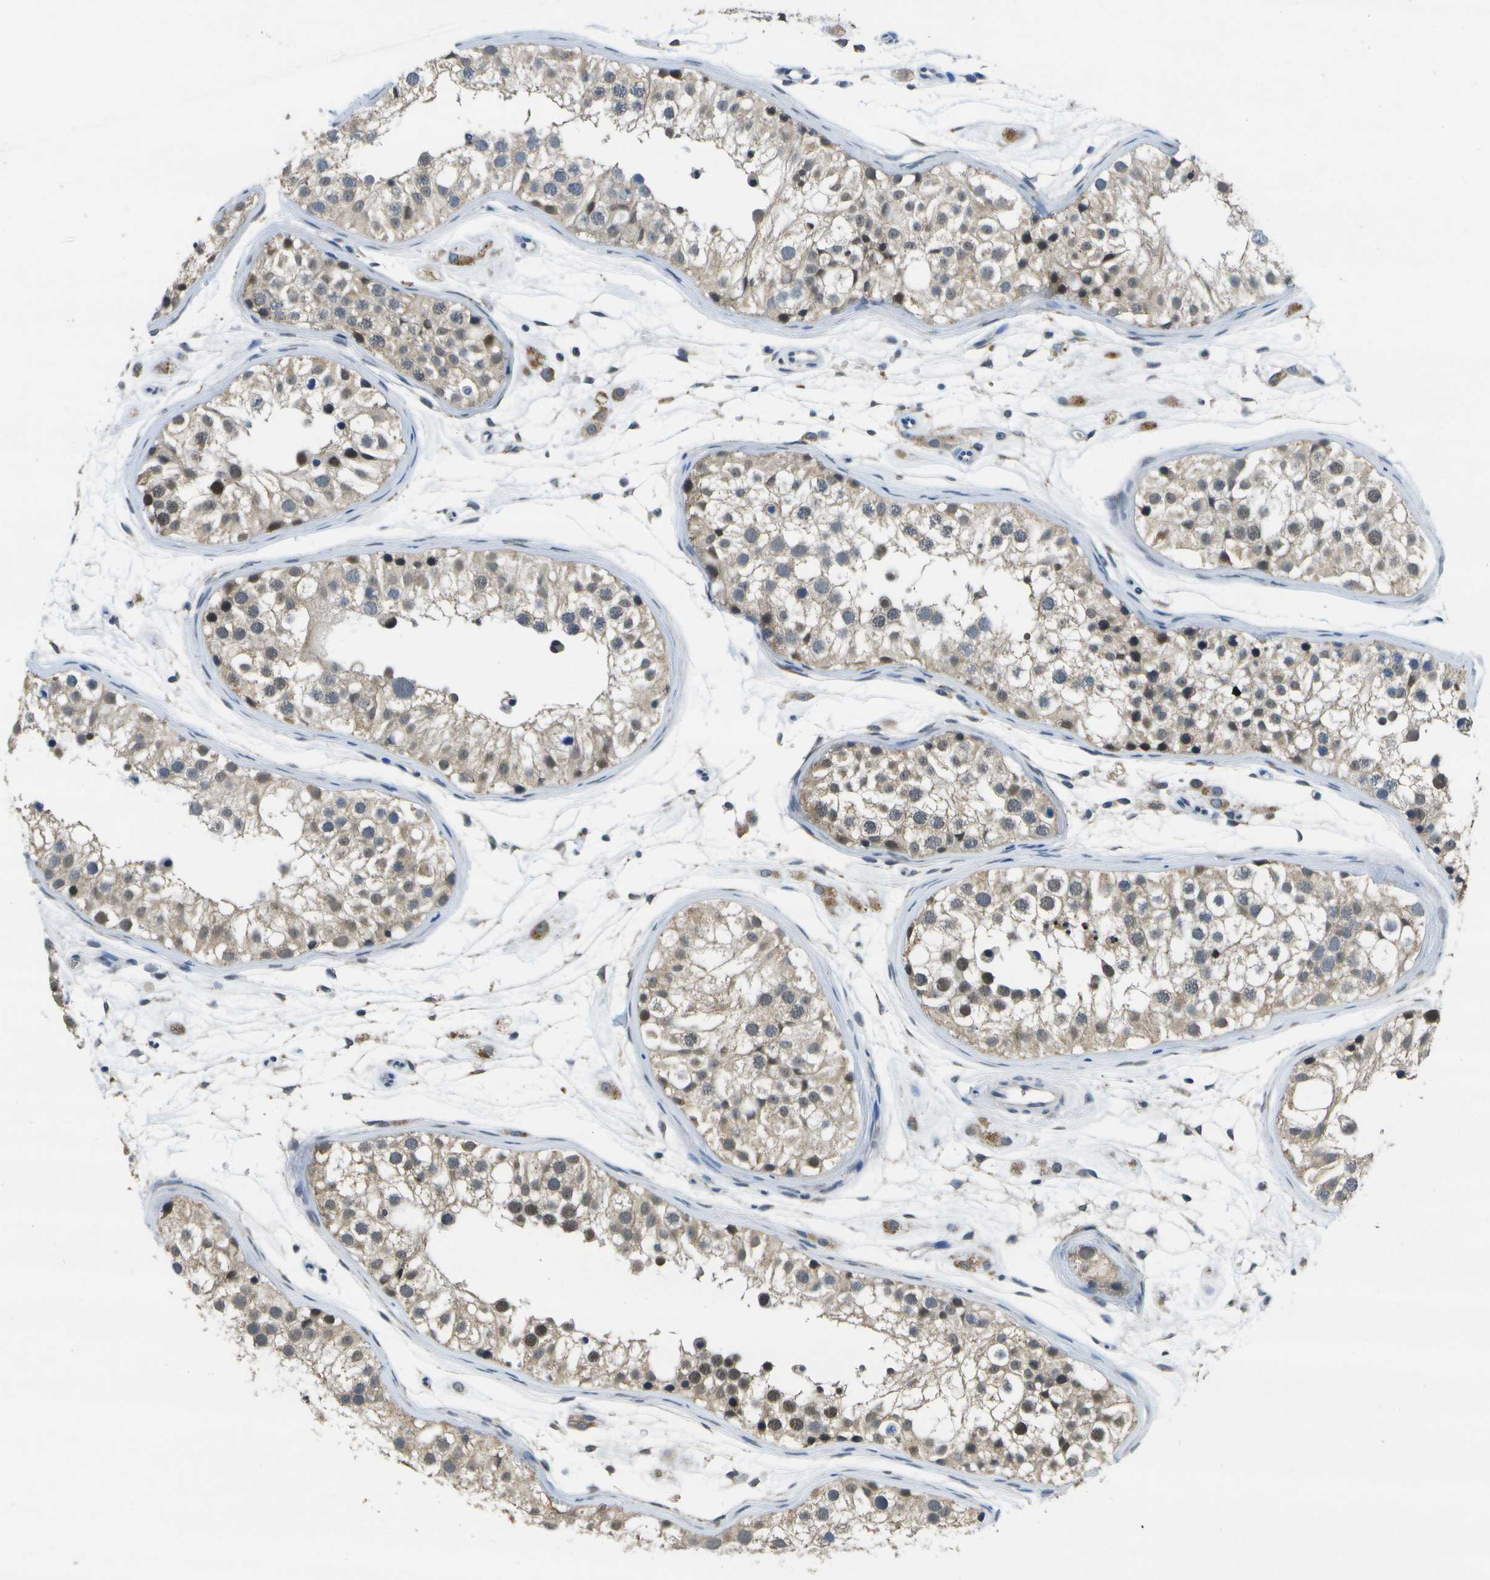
{"staining": {"intensity": "moderate", "quantity": "25%-75%", "location": "cytoplasmic/membranous,nuclear"}, "tissue": "testis", "cell_type": "Cells in seminiferous ducts", "image_type": "normal", "snomed": [{"axis": "morphology", "description": "Normal tissue, NOS"}, {"axis": "morphology", "description": "Adenocarcinoma, metastatic, NOS"}, {"axis": "topography", "description": "Testis"}], "caption": "Human testis stained with a brown dye exhibits moderate cytoplasmic/membranous,nuclear positive staining in approximately 25%-75% of cells in seminiferous ducts.", "gene": "DSE", "patient": {"sex": "male", "age": 26}}